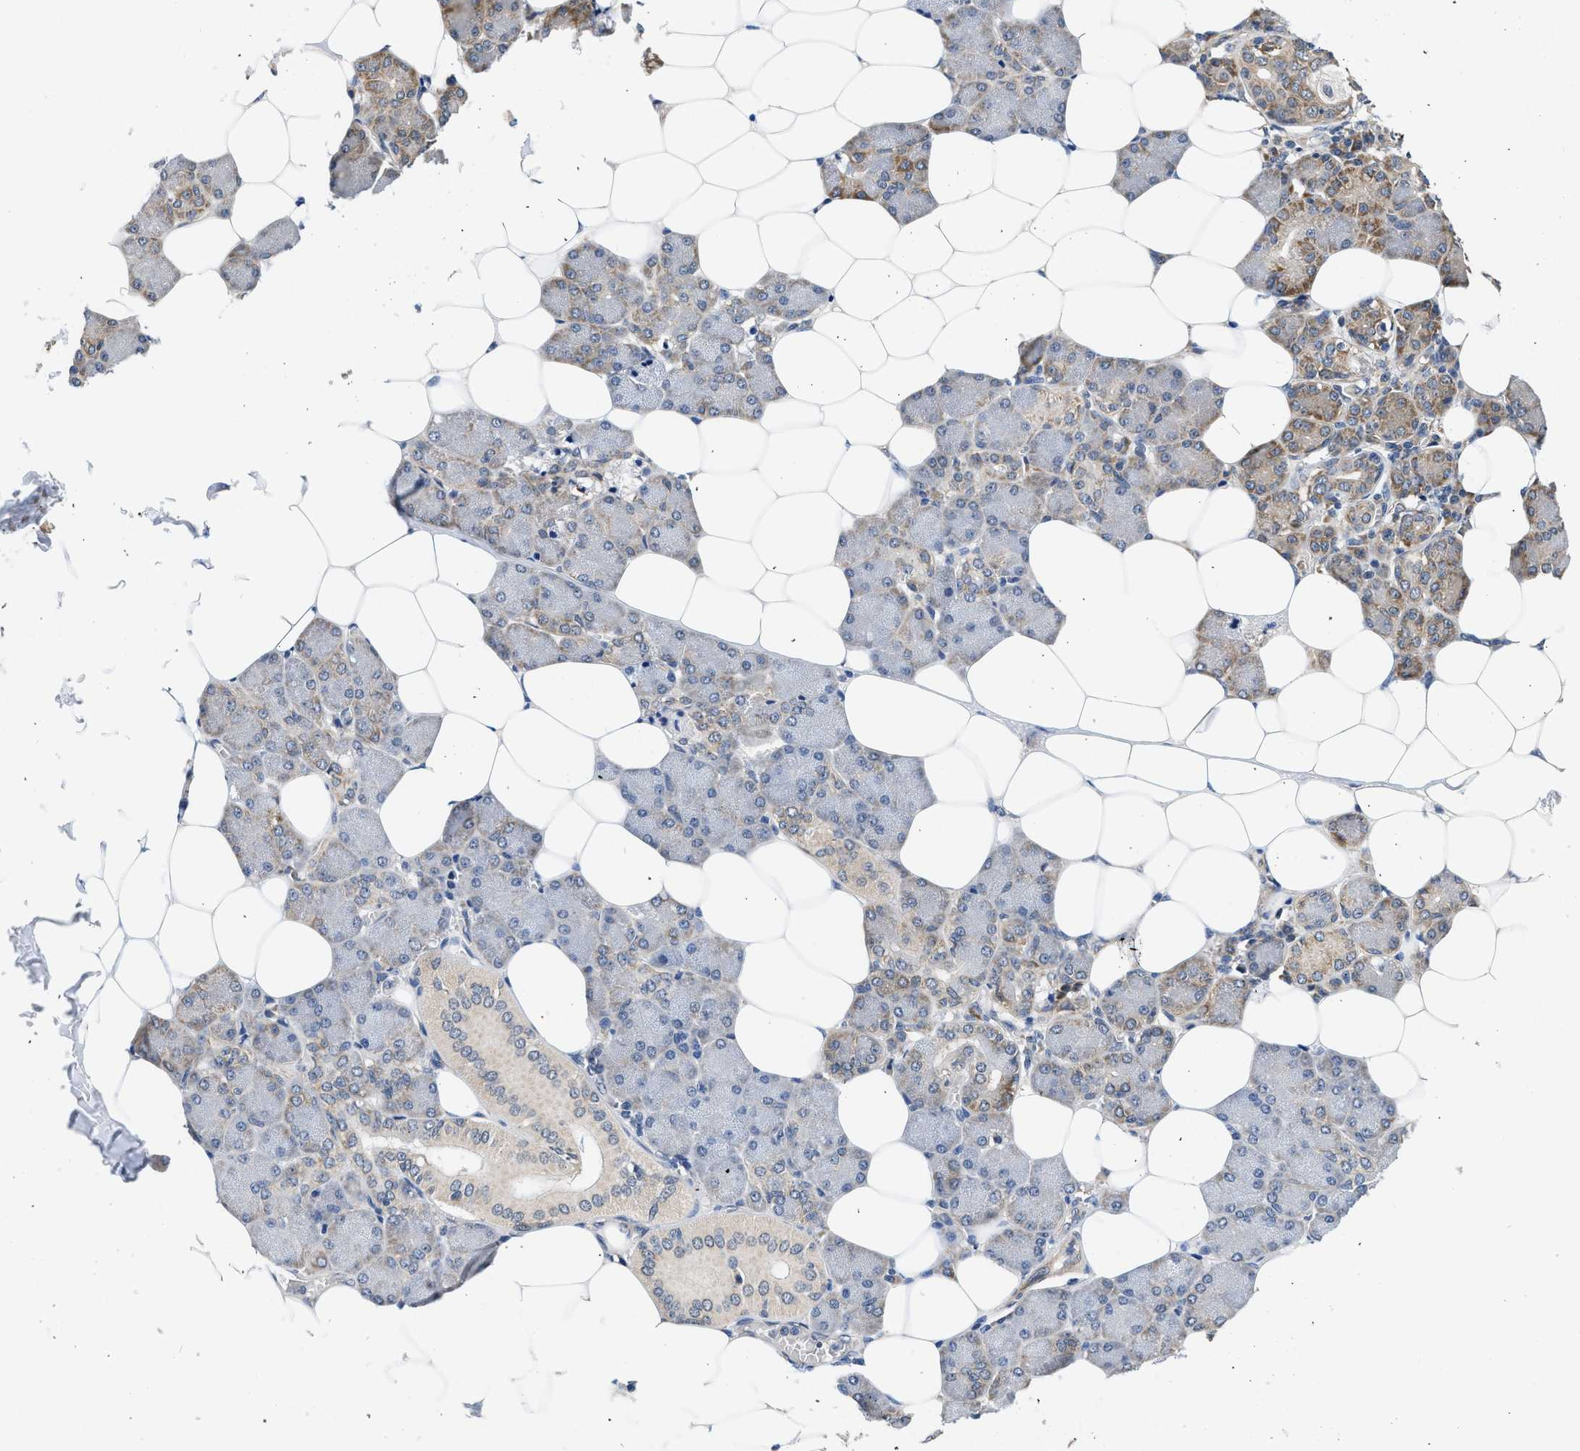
{"staining": {"intensity": "moderate", "quantity": "25%-75%", "location": "cytoplasmic/membranous"}, "tissue": "salivary gland", "cell_type": "Glandular cells", "image_type": "normal", "snomed": [{"axis": "morphology", "description": "Normal tissue, NOS"}, {"axis": "morphology", "description": "Adenoma, NOS"}, {"axis": "topography", "description": "Salivary gland"}], "caption": "High-magnification brightfield microscopy of normal salivary gland stained with DAB (brown) and counterstained with hematoxylin (blue). glandular cells exhibit moderate cytoplasmic/membranous positivity is seen in about25%-75% of cells.", "gene": "POLG2", "patient": {"sex": "female", "age": 32}}